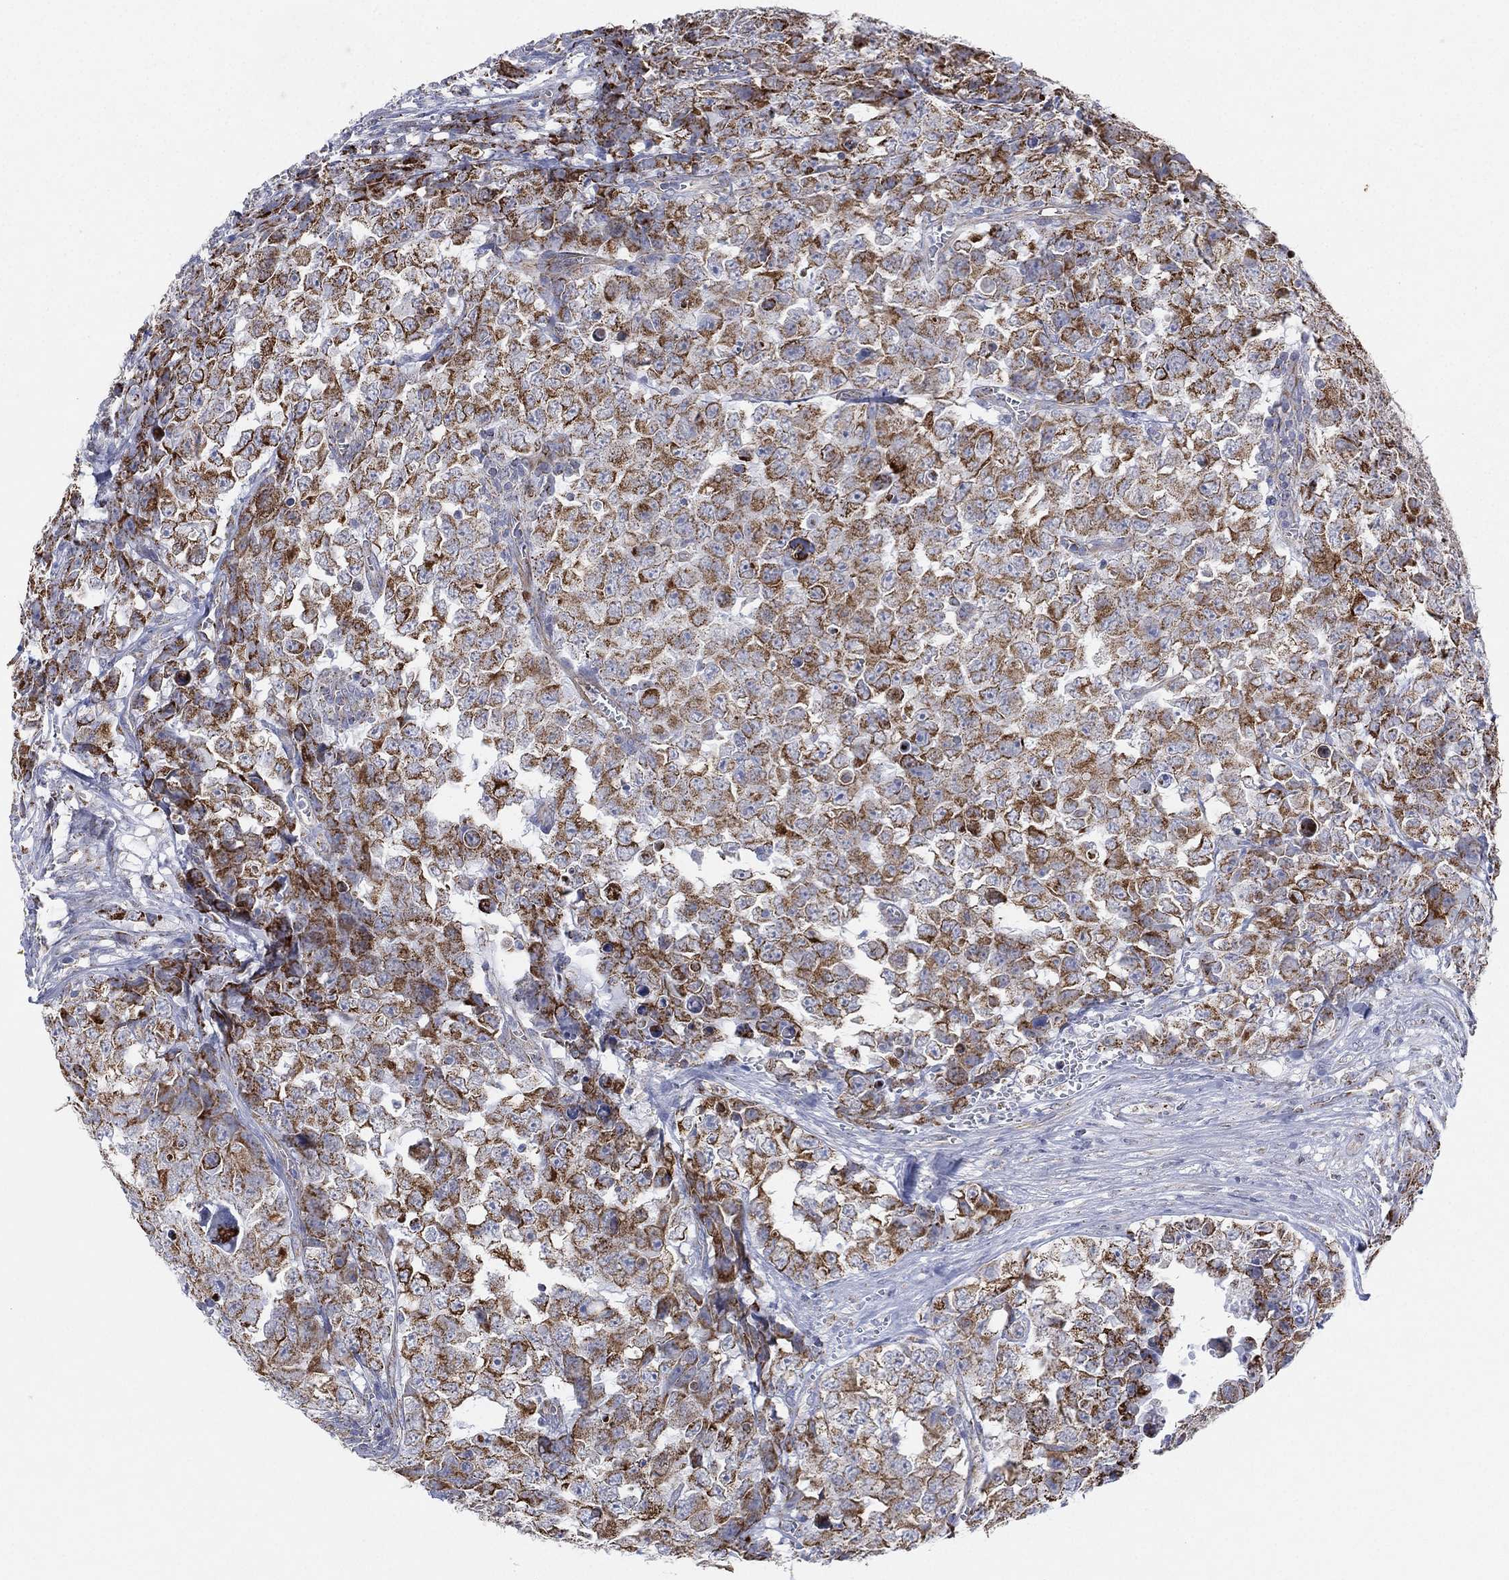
{"staining": {"intensity": "moderate", "quantity": ">75%", "location": "cytoplasmic/membranous"}, "tissue": "testis cancer", "cell_type": "Tumor cells", "image_type": "cancer", "snomed": [{"axis": "morphology", "description": "Carcinoma, Embryonal, NOS"}, {"axis": "topography", "description": "Testis"}], "caption": "Immunohistochemistry image of embryonal carcinoma (testis) stained for a protein (brown), which shows medium levels of moderate cytoplasmic/membranous positivity in approximately >75% of tumor cells.", "gene": "INA", "patient": {"sex": "male", "age": 23}}